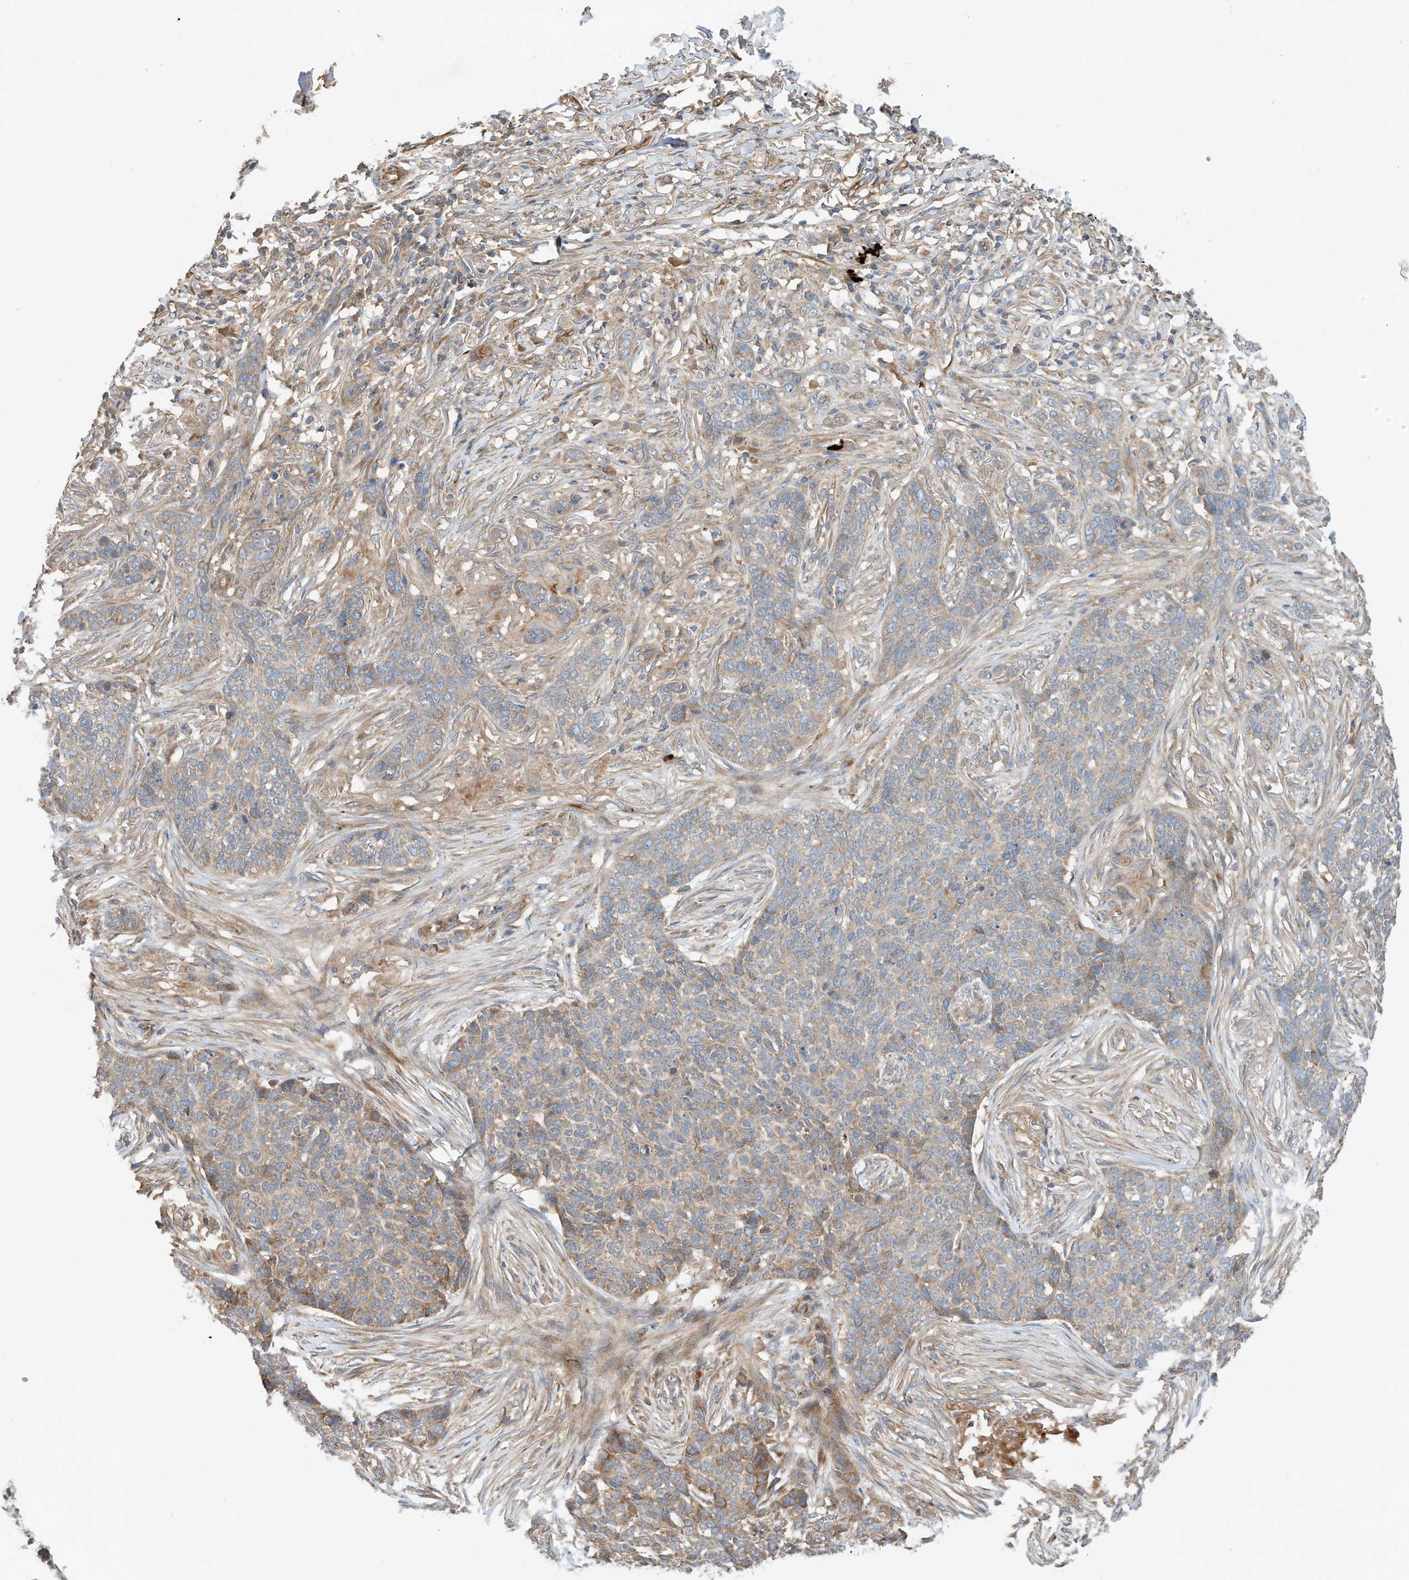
{"staining": {"intensity": "moderate", "quantity": ">75%", "location": "cytoplasmic/membranous"}, "tissue": "skin cancer", "cell_type": "Tumor cells", "image_type": "cancer", "snomed": [{"axis": "morphology", "description": "Basal cell carcinoma"}, {"axis": "topography", "description": "Skin"}], "caption": "The image displays immunohistochemical staining of skin basal cell carcinoma. There is moderate cytoplasmic/membranous staining is identified in approximately >75% of tumor cells. (brown staining indicates protein expression, while blue staining denotes nuclei).", "gene": "CPAMD8", "patient": {"sex": "male", "age": 85}}